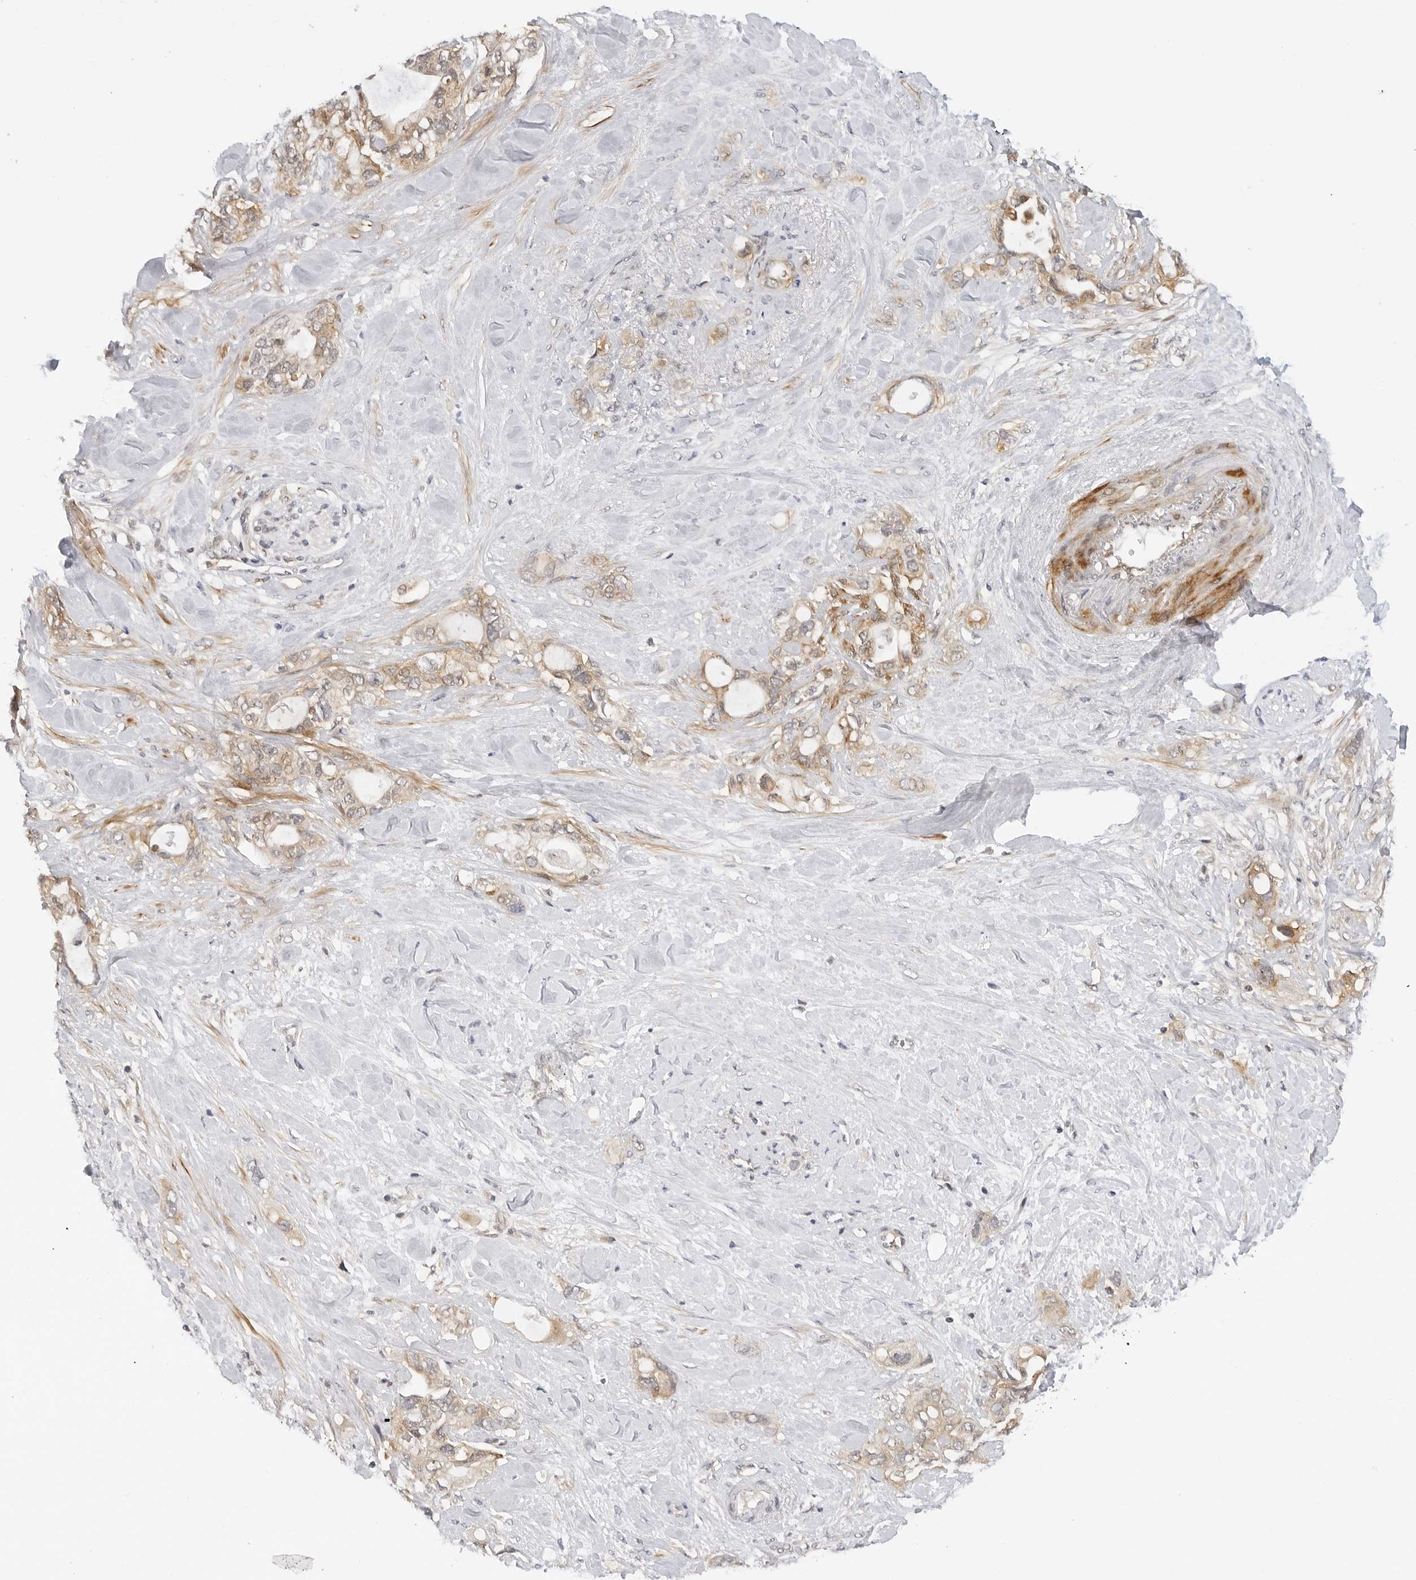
{"staining": {"intensity": "weak", "quantity": ">75%", "location": "cytoplasmic/membranous"}, "tissue": "pancreatic cancer", "cell_type": "Tumor cells", "image_type": "cancer", "snomed": [{"axis": "morphology", "description": "Adenocarcinoma, NOS"}, {"axis": "topography", "description": "Pancreas"}], "caption": "Pancreatic cancer (adenocarcinoma) was stained to show a protein in brown. There is low levels of weak cytoplasmic/membranous staining in approximately >75% of tumor cells. (Brightfield microscopy of DAB IHC at high magnification).", "gene": "MAP2K5", "patient": {"sex": "female", "age": 56}}